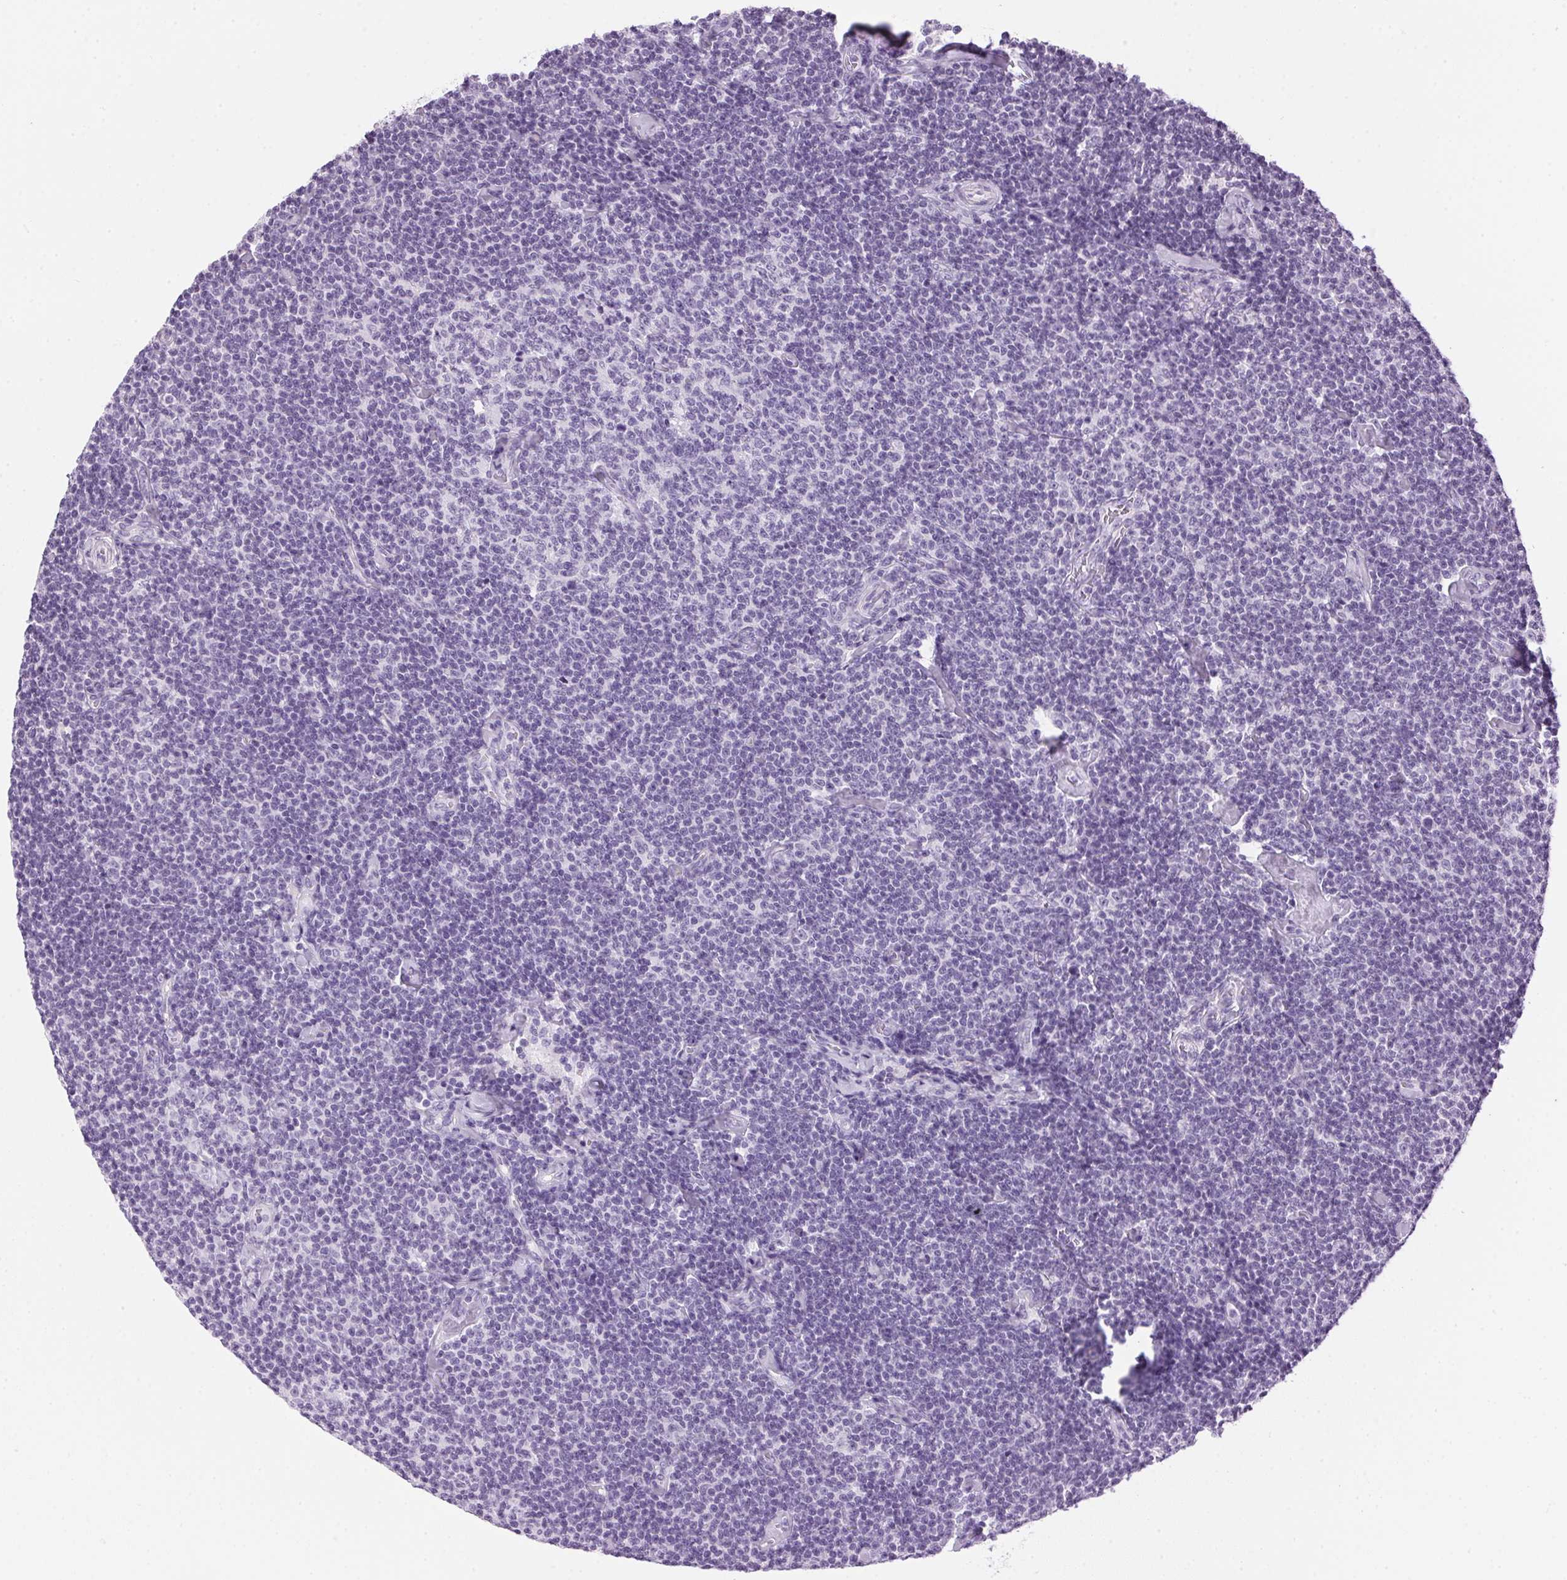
{"staining": {"intensity": "negative", "quantity": "none", "location": "none"}, "tissue": "lymphoma", "cell_type": "Tumor cells", "image_type": "cancer", "snomed": [{"axis": "morphology", "description": "Malignant lymphoma, non-Hodgkin's type, Low grade"}, {"axis": "topography", "description": "Lymph node"}], "caption": "Immunohistochemical staining of lymphoma displays no significant staining in tumor cells.", "gene": "SP7", "patient": {"sex": "male", "age": 81}}